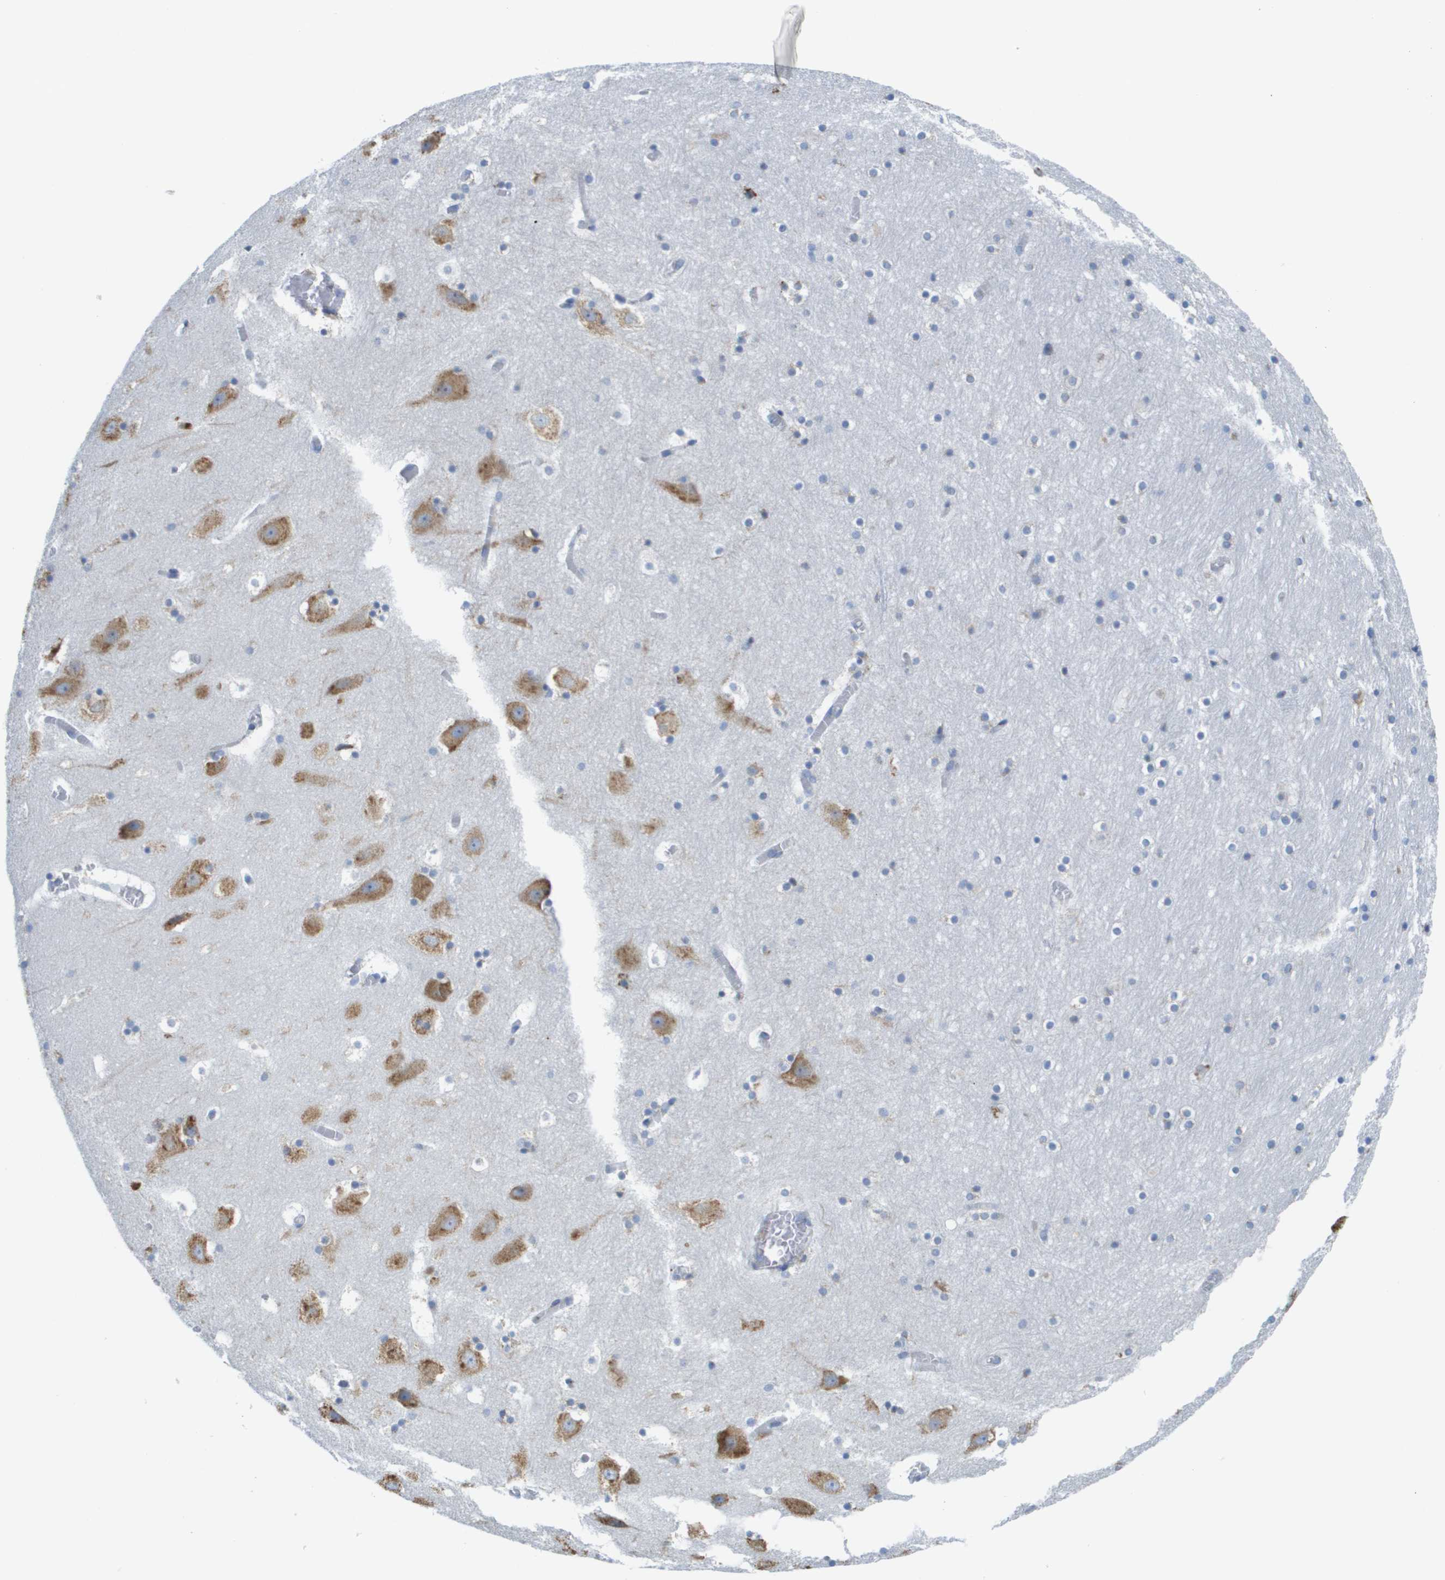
{"staining": {"intensity": "moderate", "quantity": "<25%", "location": "cytoplasmic/membranous"}, "tissue": "hippocampus", "cell_type": "Glial cells", "image_type": "normal", "snomed": [{"axis": "morphology", "description": "Normal tissue, NOS"}, {"axis": "topography", "description": "Hippocampus"}], "caption": "This is a micrograph of immunohistochemistry (IHC) staining of benign hippocampus, which shows moderate expression in the cytoplasmic/membranous of glial cells.", "gene": "SDR42E1", "patient": {"sex": "male", "age": 45}}